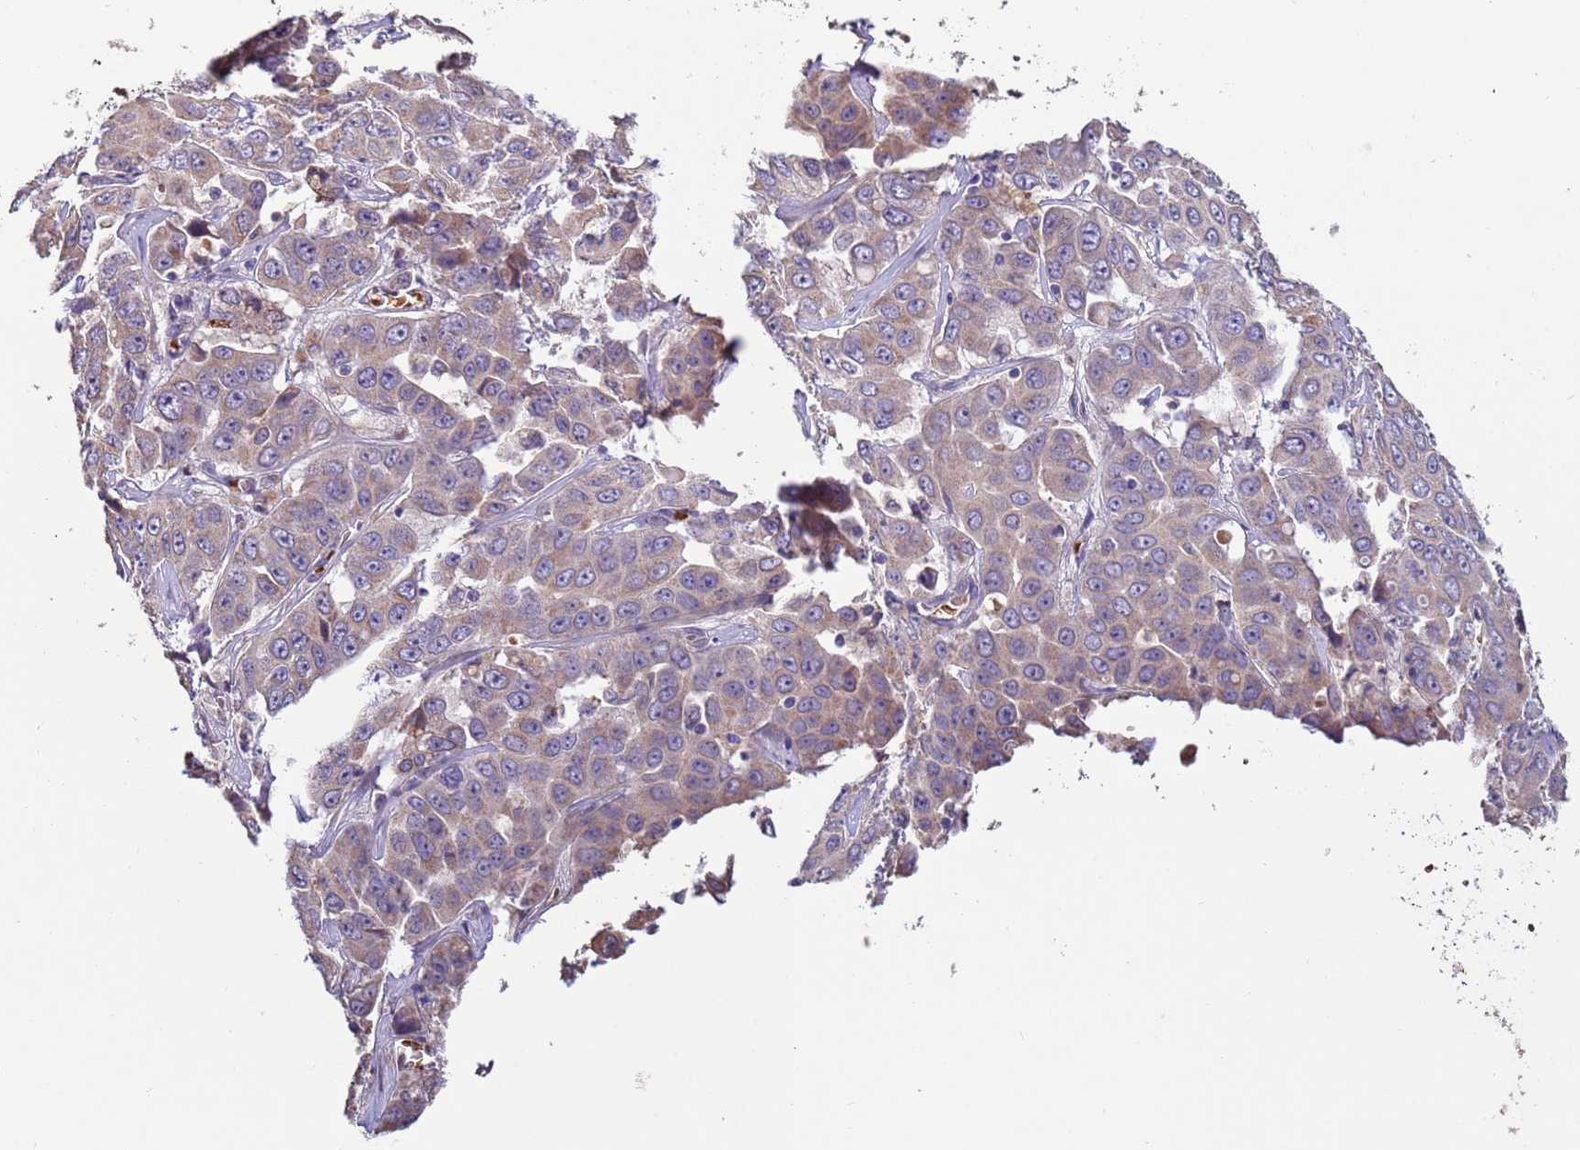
{"staining": {"intensity": "weak", "quantity": "<25%", "location": "cytoplasmic/membranous"}, "tissue": "liver cancer", "cell_type": "Tumor cells", "image_type": "cancer", "snomed": [{"axis": "morphology", "description": "Cholangiocarcinoma"}, {"axis": "topography", "description": "Liver"}], "caption": "This is a micrograph of immunohistochemistry staining of liver cancer, which shows no staining in tumor cells. The staining was performed using DAB (3,3'-diaminobenzidine) to visualize the protein expression in brown, while the nuclei were stained in blue with hematoxylin (Magnification: 20x).", "gene": "CLHC1", "patient": {"sex": "female", "age": 52}}